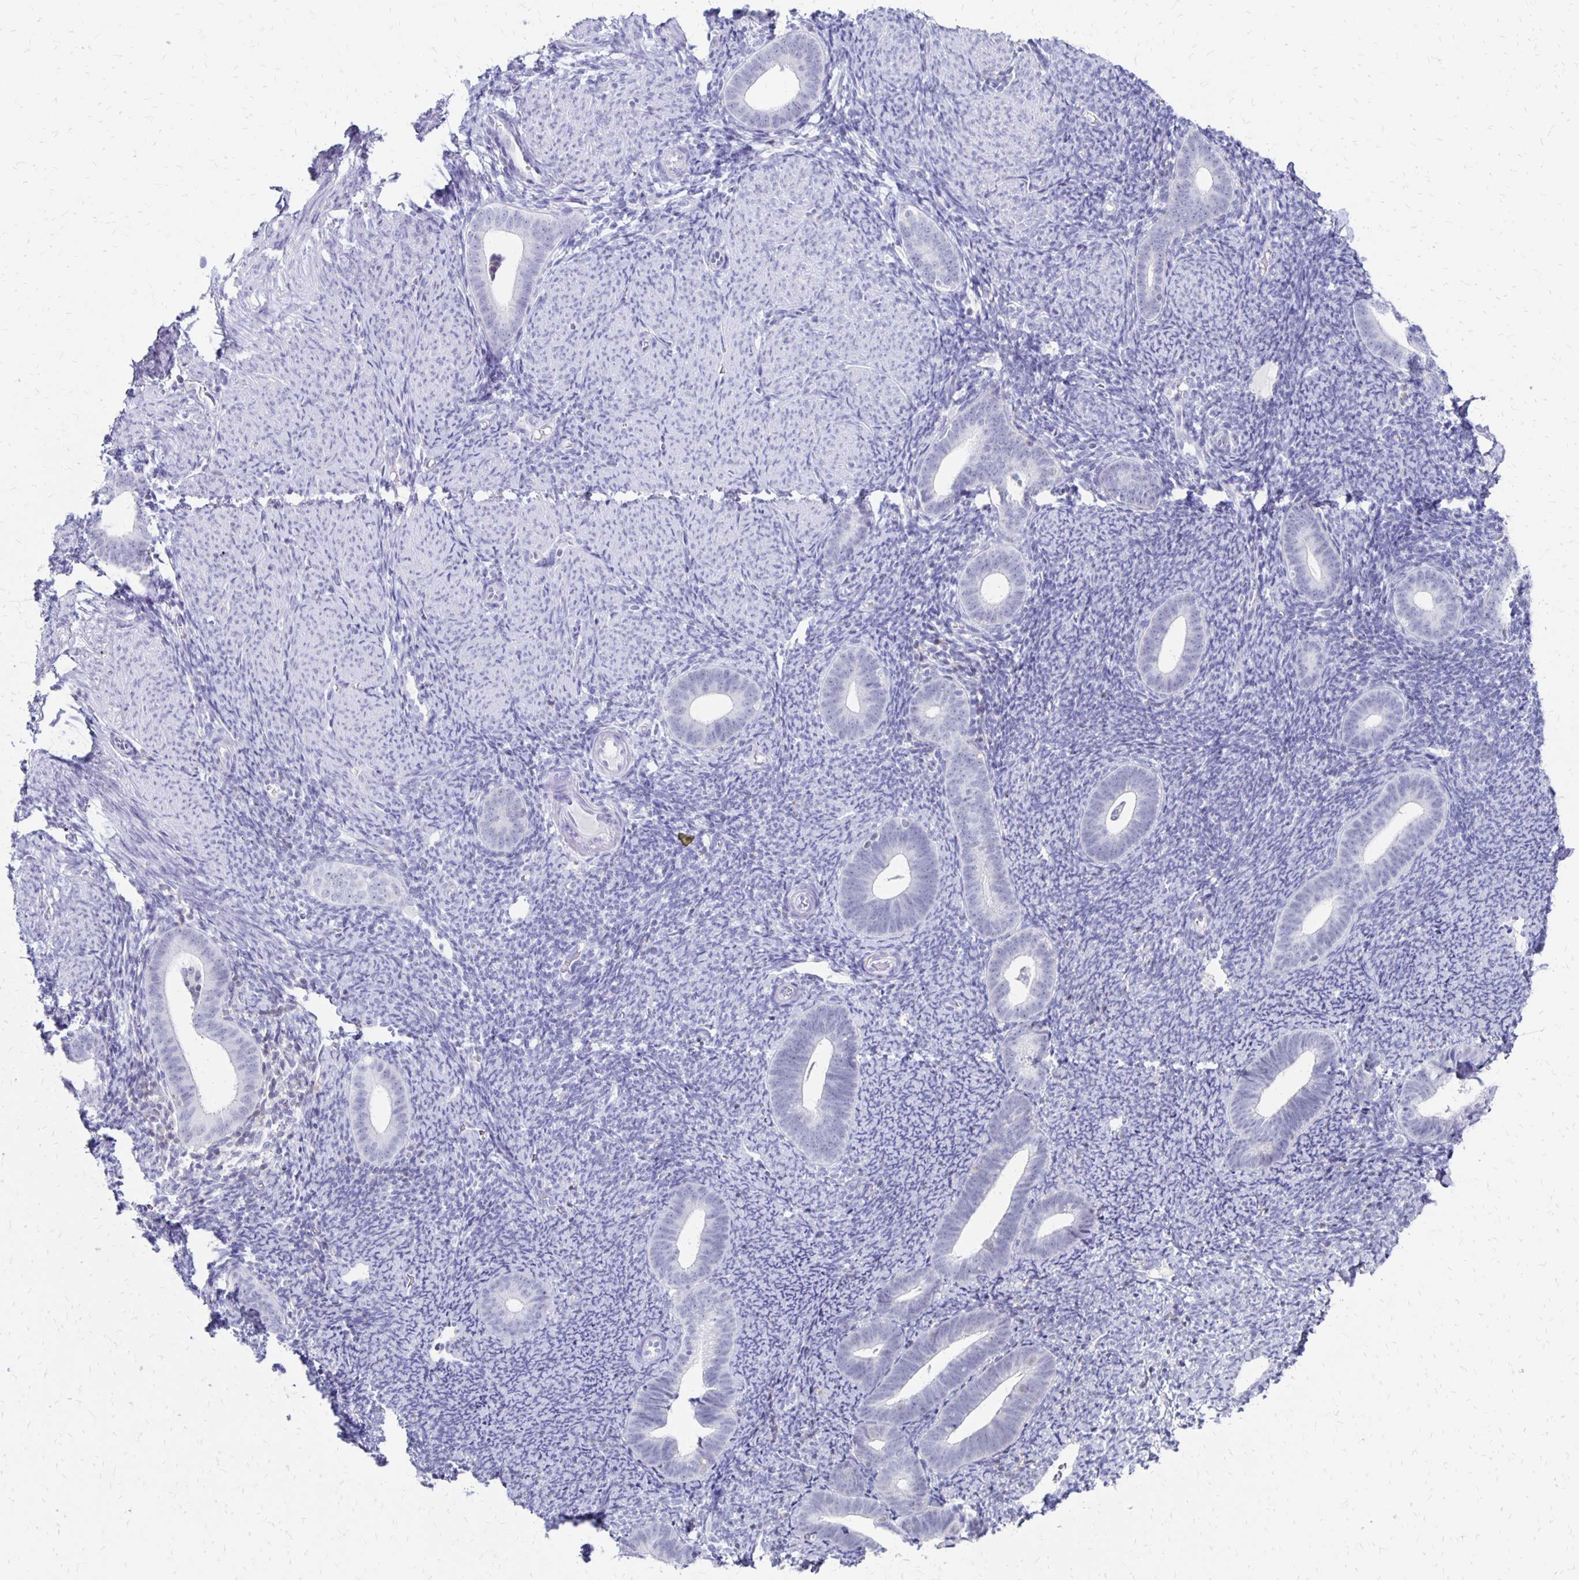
{"staining": {"intensity": "negative", "quantity": "none", "location": "none"}, "tissue": "endometrium", "cell_type": "Cells in endometrial stroma", "image_type": "normal", "snomed": [{"axis": "morphology", "description": "Normal tissue, NOS"}, {"axis": "topography", "description": "Endometrium"}], "caption": "Cells in endometrial stroma show no significant positivity in benign endometrium. The staining was performed using DAB to visualize the protein expression in brown, while the nuclei were stained in blue with hematoxylin (Magnification: 20x).", "gene": "SYT2", "patient": {"sex": "female", "age": 39}}